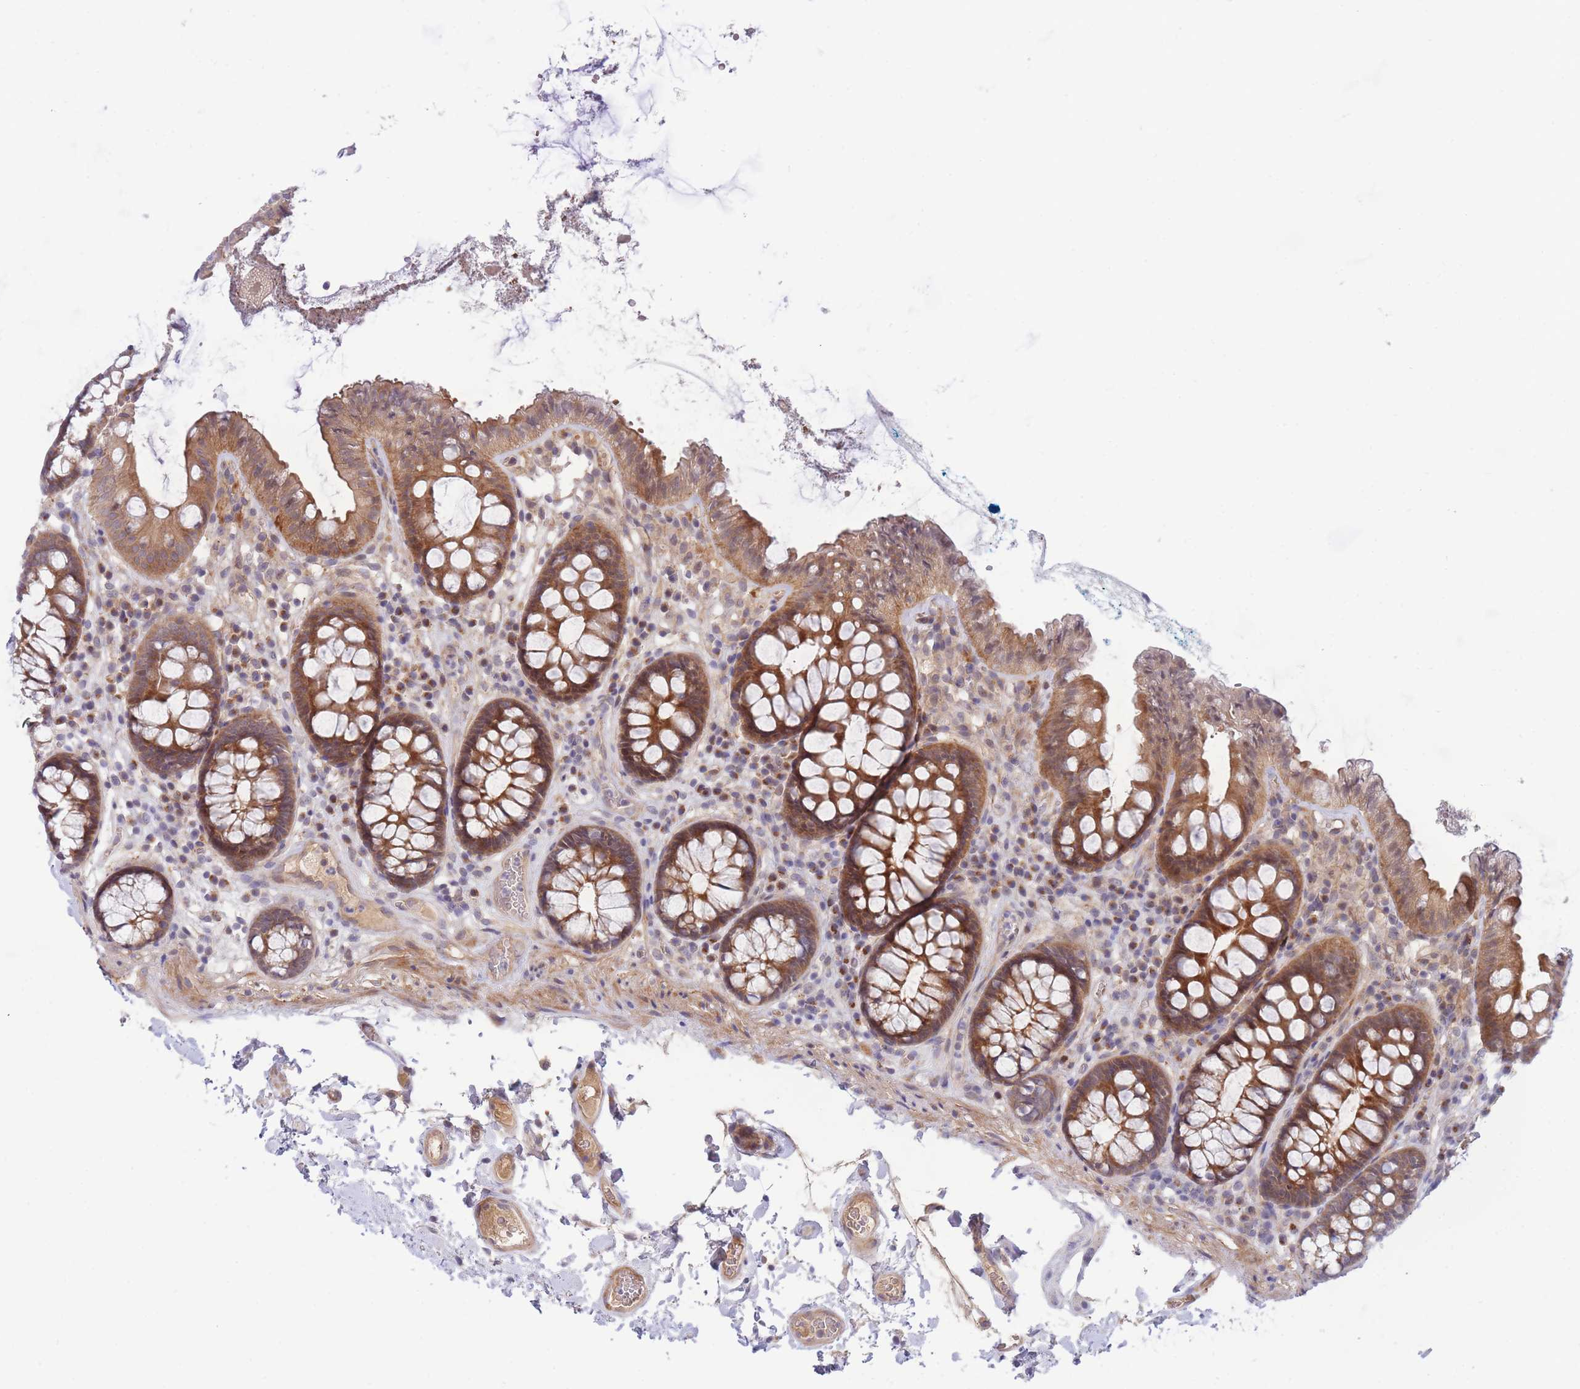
{"staining": {"intensity": "weak", "quantity": ">75%", "location": "cytoplasmic/membranous"}, "tissue": "colon", "cell_type": "Endothelial cells", "image_type": "normal", "snomed": [{"axis": "morphology", "description": "Normal tissue, NOS"}, {"axis": "topography", "description": "Colon"}], "caption": "Immunohistochemical staining of normal human colon displays >75% levels of weak cytoplasmic/membranous protein expression in about >75% of endothelial cells.", "gene": "APOL4", "patient": {"sex": "male", "age": 84}}